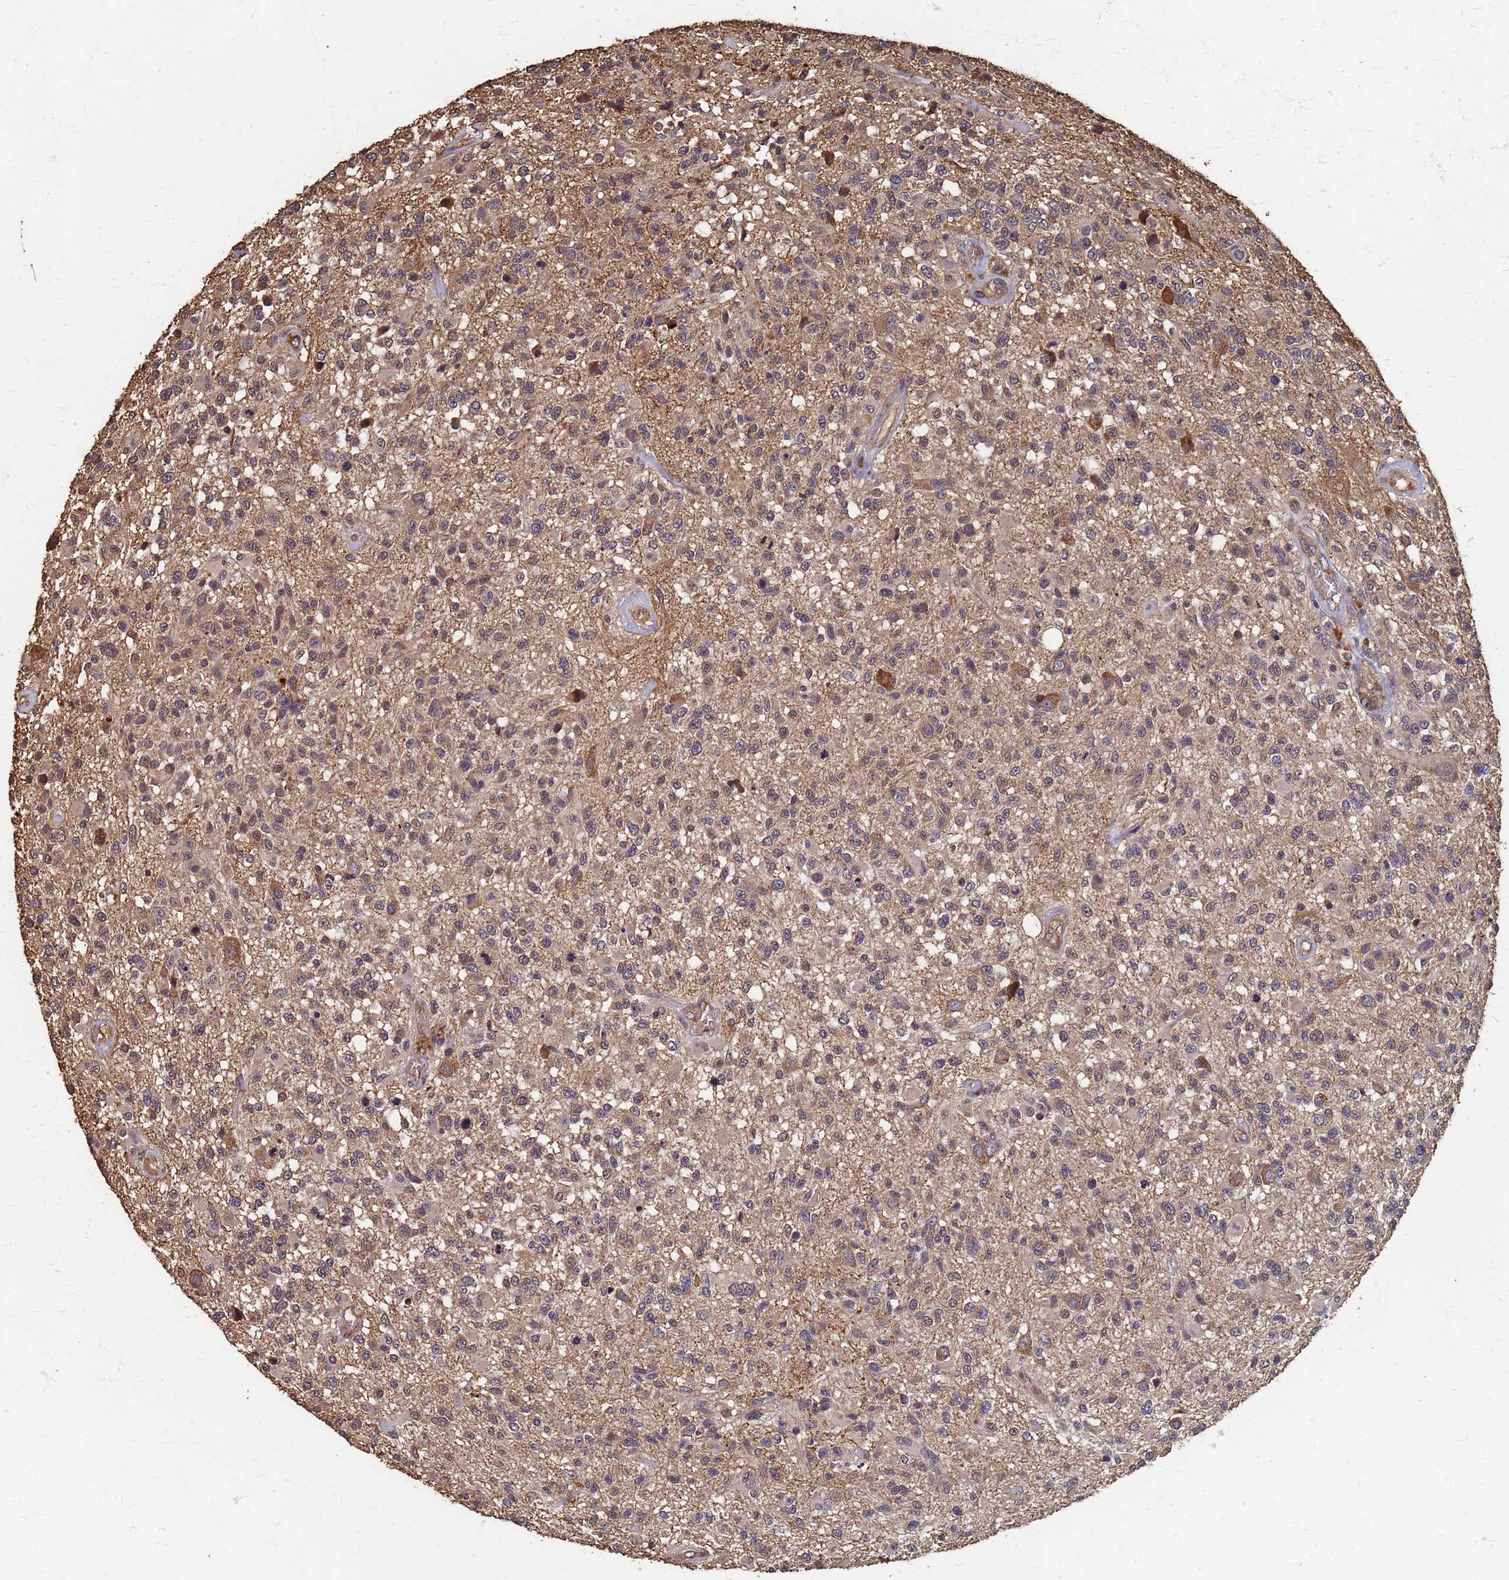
{"staining": {"intensity": "weak", "quantity": "<25%", "location": "cytoplasmic/membranous"}, "tissue": "glioma", "cell_type": "Tumor cells", "image_type": "cancer", "snomed": [{"axis": "morphology", "description": "Glioma, malignant, High grade"}, {"axis": "morphology", "description": "Glioblastoma, NOS"}, {"axis": "topography", "description": "Brain"}], "caption": "Immunohistochemistry of human glioblastoma displays no positivity in tumor cells.", "gene": "DPH5", "patient": {"sex": "male", "age": 60}}